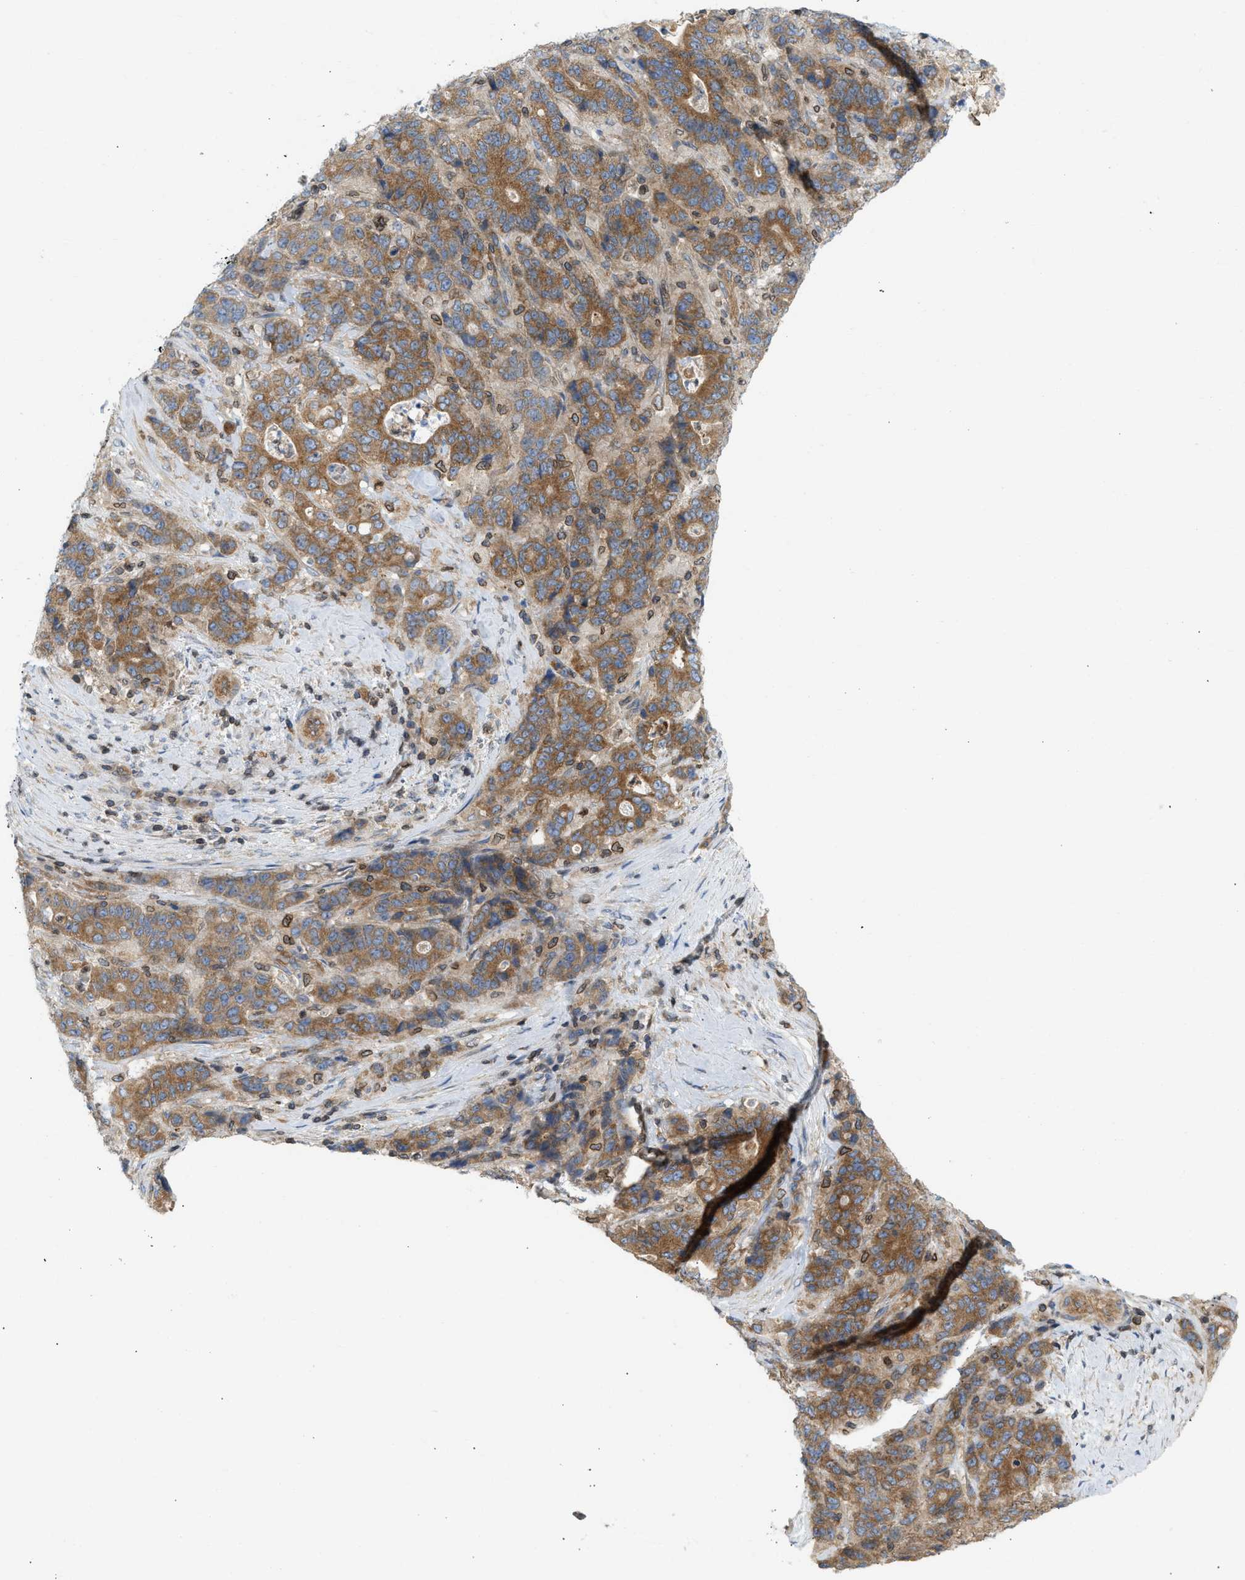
{"staining": {"intensity": "moderate", "quantity": ">75%", "location": "cytoplasmic/membranous"}, "tissue": "stomach cancer", "cell_type": "Tumor cells", "image_type": "cancer", "snomed": [{"axis": "morphology", "description": "Adenocarcinoma, NOS"}, {"axis": "topography", "description": "Stomach"}], "caption": "Human stomach cancer stained with a brown dye demonstrates moderate cytoplasmic/membranous positive staining in approximately >75% of tumor cells.", "gene": "STRN", "patient": {"sex": "female", "age": 73}}